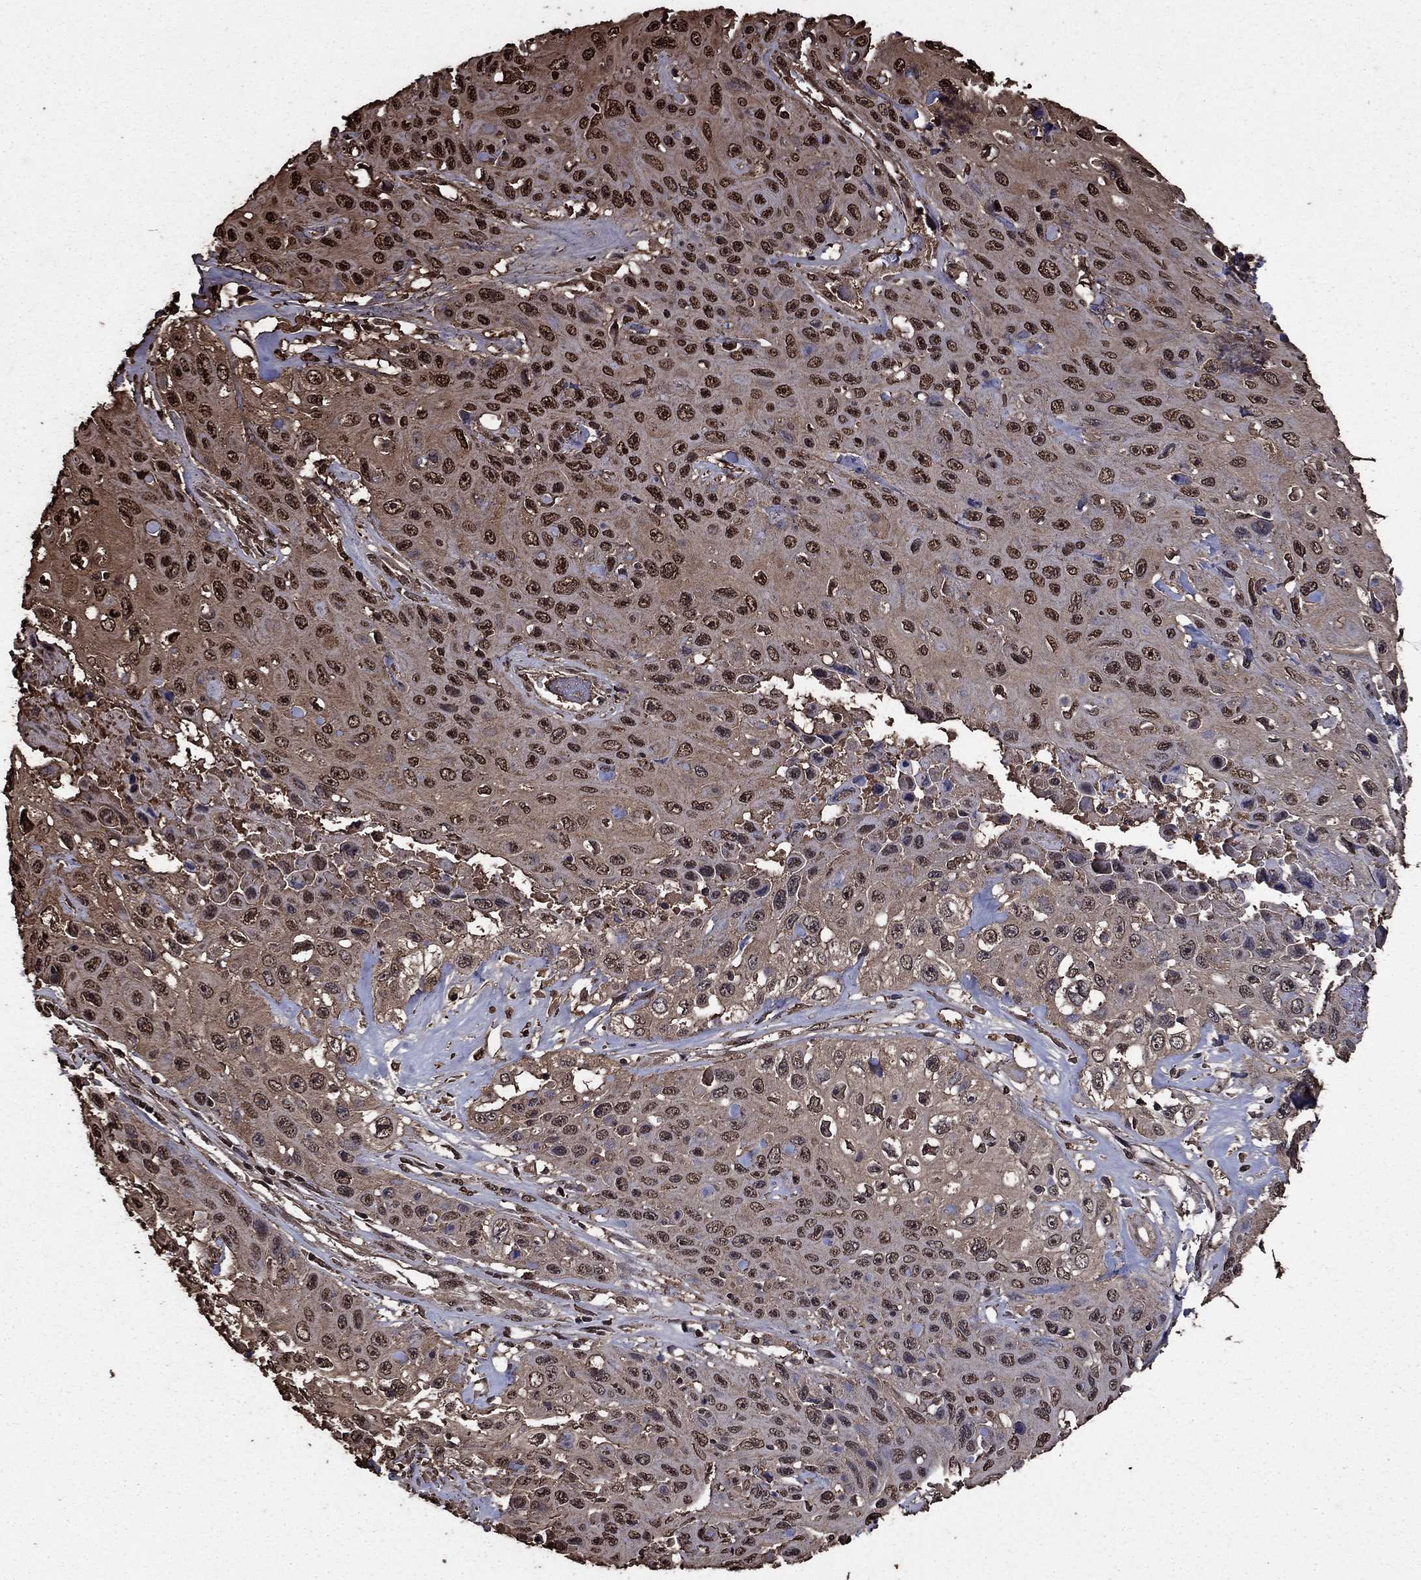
{"staining": {"intensity": "strong", "quantity": ">75%", "location": "nuclear"}, "tissue": "skin cancer", "cell_type": "Tumor cells", "image_type": "cancer", "snomed": [{"axis": "morphology", "description": "Squamous cell carcinoma, NOS"}, {"axis": "topography", "description": "Skin"}], "caption": "Human skin cancer stained with a protein marker reveals strong staining in tumor cells.", "gene": "GAPDH", "patient": {"sex": "male", "age": 82}}